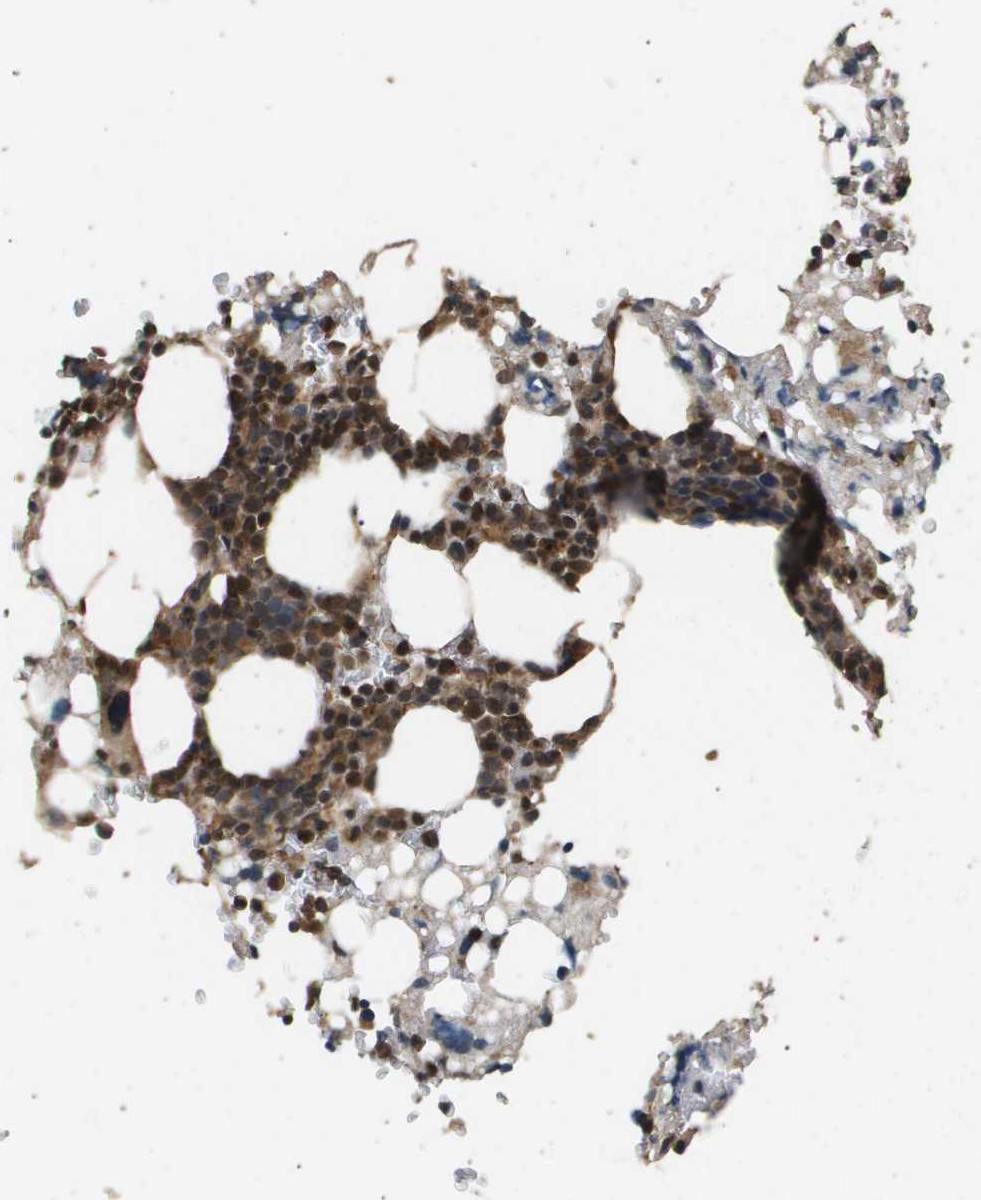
{"staining": {"intensity": "strong", "quantity": ">75%", "location": "nuclear"}, "tissue": "bone marrow", "cell_type": "Hematopoietic cells", "image_type": "normal", "snomed": [{"axis": "morphology", "description": "Normal tissue, NOS"}, {"axis": "morphology", "description": "Inflammation, NOS"}, {"axis": "topography", "description": "Bone marrow"}], "caption": "Immunohistochemistry of normal bone marrow reveals high levels of strong nuclear positivity in approximately >75% of hematopoietic cells.", "gene": "ING1", "patient": {"sex": "female", "age": 84}}